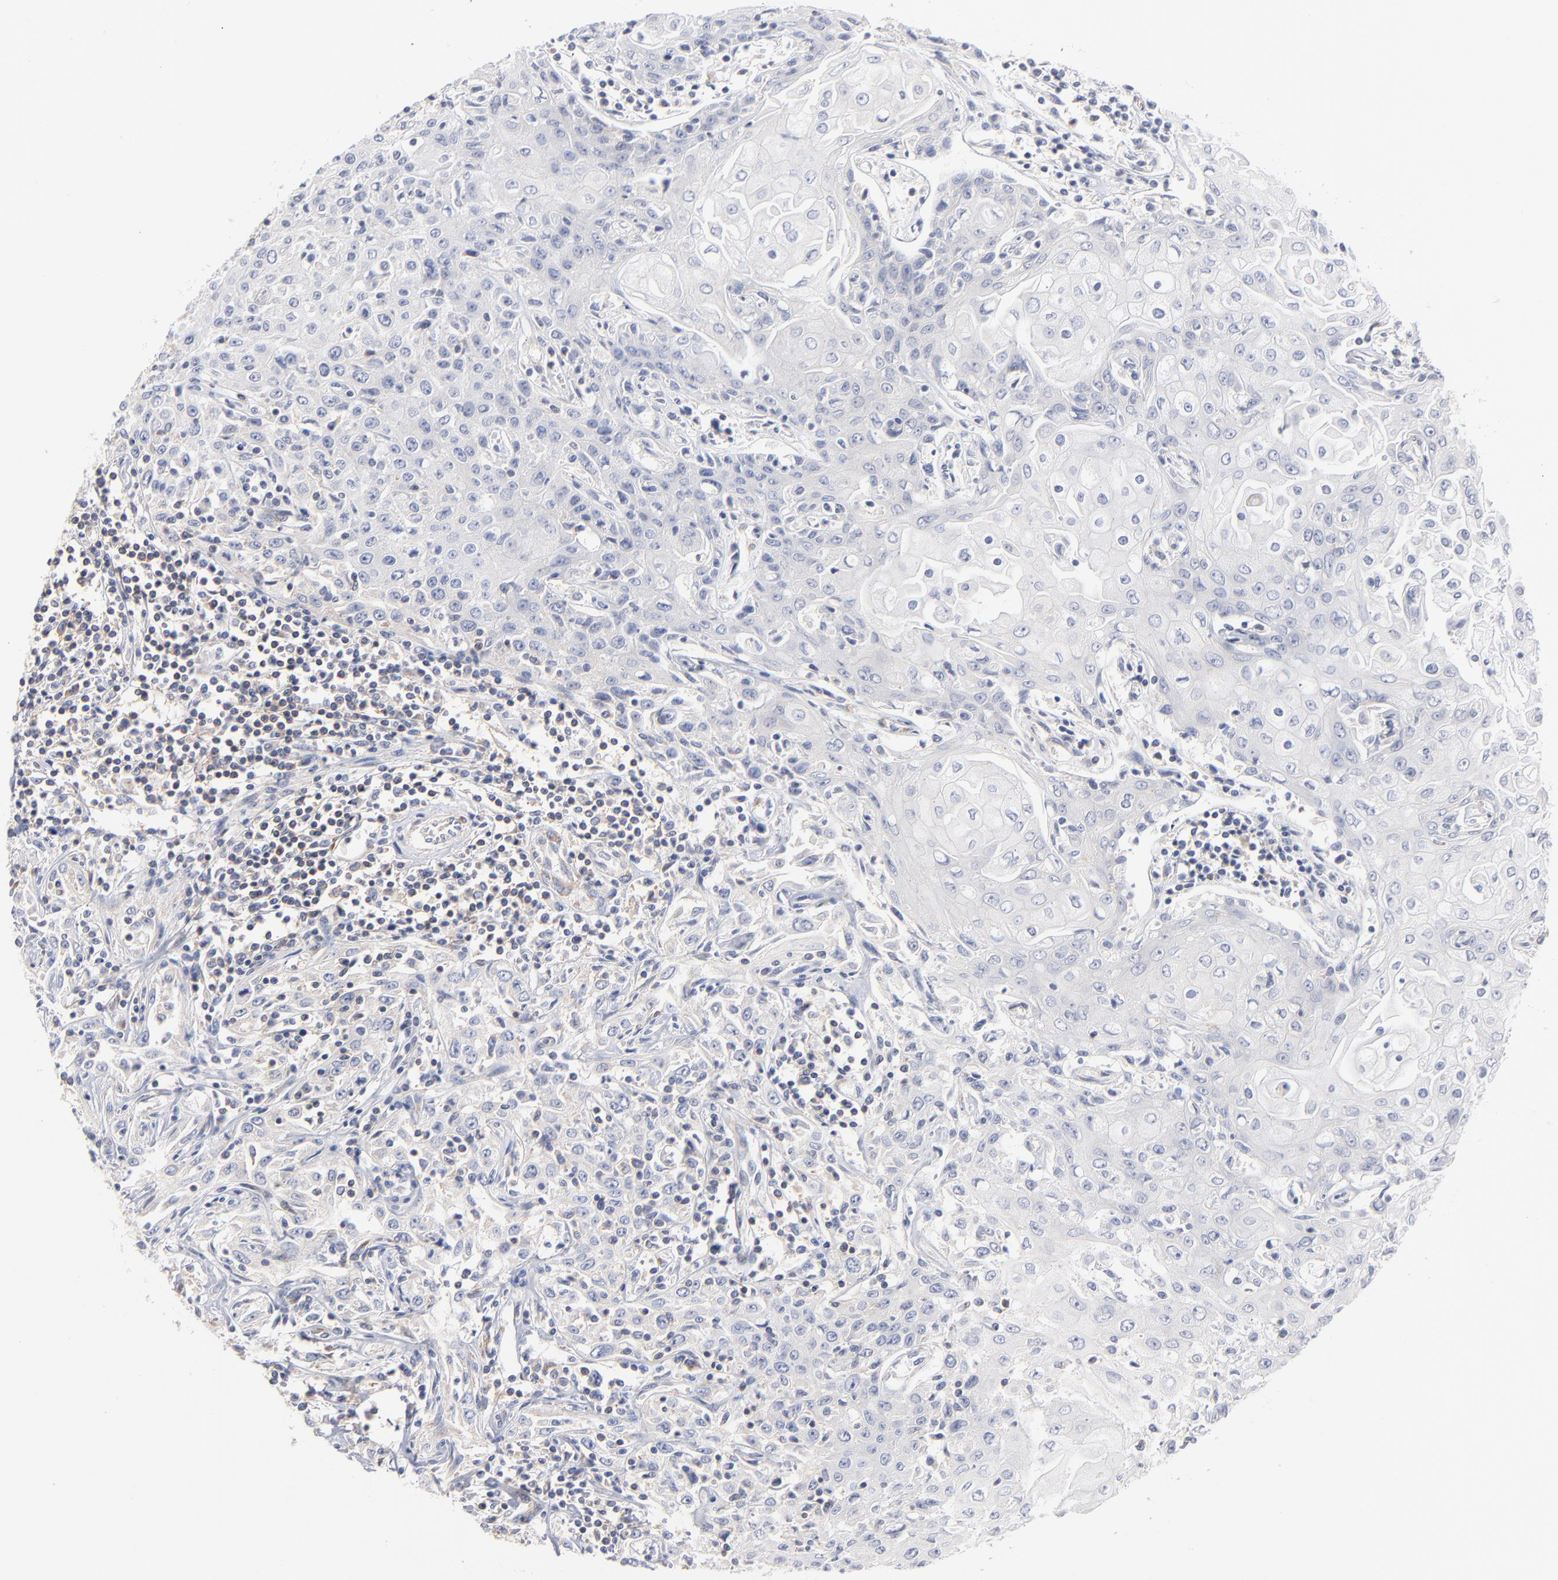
{"staining": {"intensity": "negative", "quantity": "none", "location": "none"}, "tissue": "head and neck cancer", "cell_type": "Tumor cells", "image_type": "cancer", "snomed": [{"axis": "morphology", "description": "Squamous cell carcinoma, NOS"}, {"axis": "topography", "description": "Oral tissue"}, {"axis": "topography", "description": "Head-Neck"}], "caption": "This photomicrograph is of head and neck squamous cell carcinoma stained with immunohistochemistry to label a protein in brown with the nuclei are counter-stained blue. There is no positivity in tumor cells.", "gene": "SEPTIN6", "patient": {"sex": "female", "age": 76}}